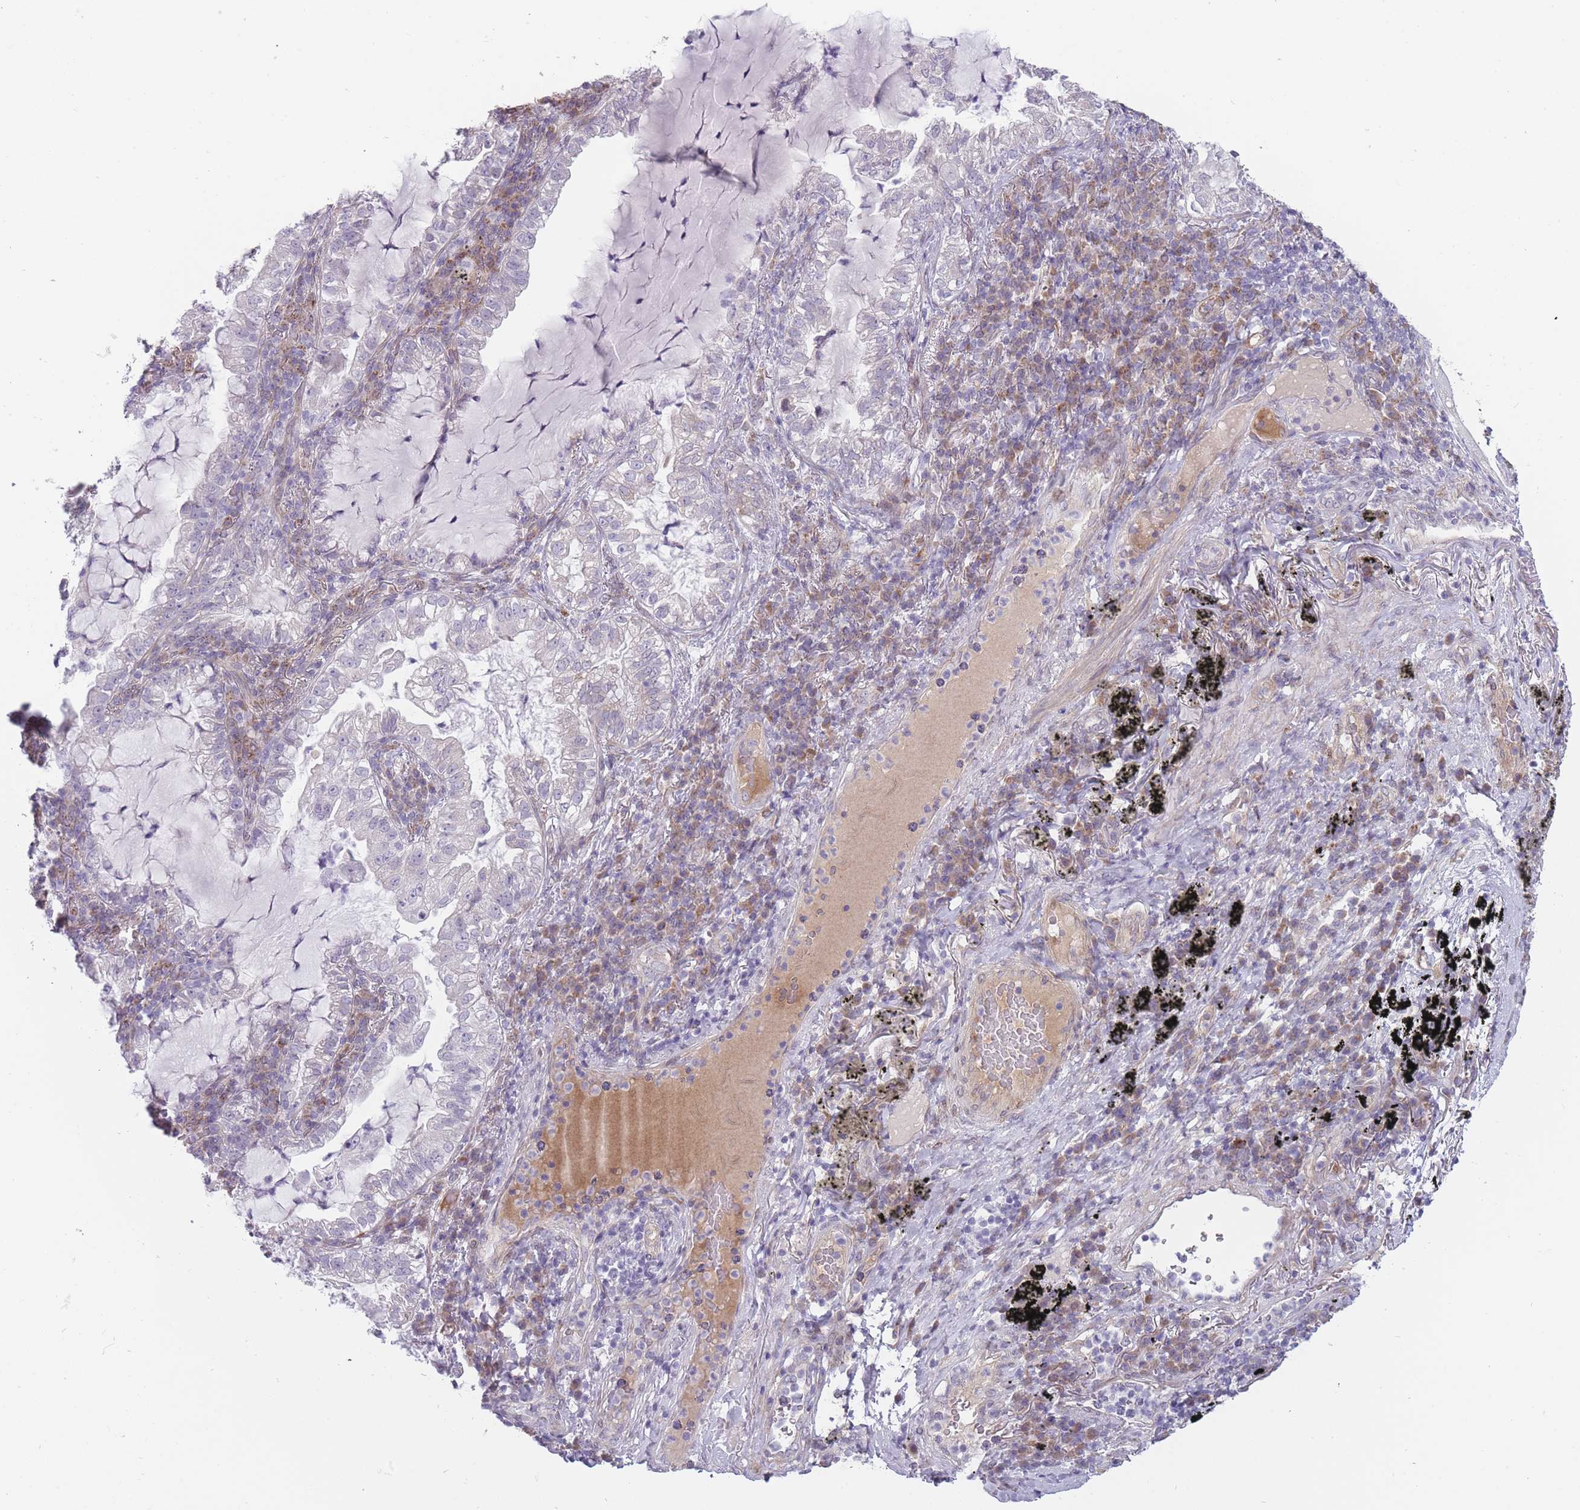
{"staining": {"intensity": "negative", "quantity": "none", "location": "none"}, "tissue": "lung cancer", "cell_type": "Tumor cells", "image_type": "cancer", "snomed": [{"axis": "morphology", "description": "Adenocarcinoma, NOS"}, {"axis": "topography", "description": "Lung"}], "caption": "IHC histopathology image of human adenocarcinoma (lung) stained for a protein (brown), which reveals no expression in tumor cells. (IHC, brightfield microscopy, high magnification).", "gene": "PGRMC2", "patient": {"sex": "female", "age": 73}}